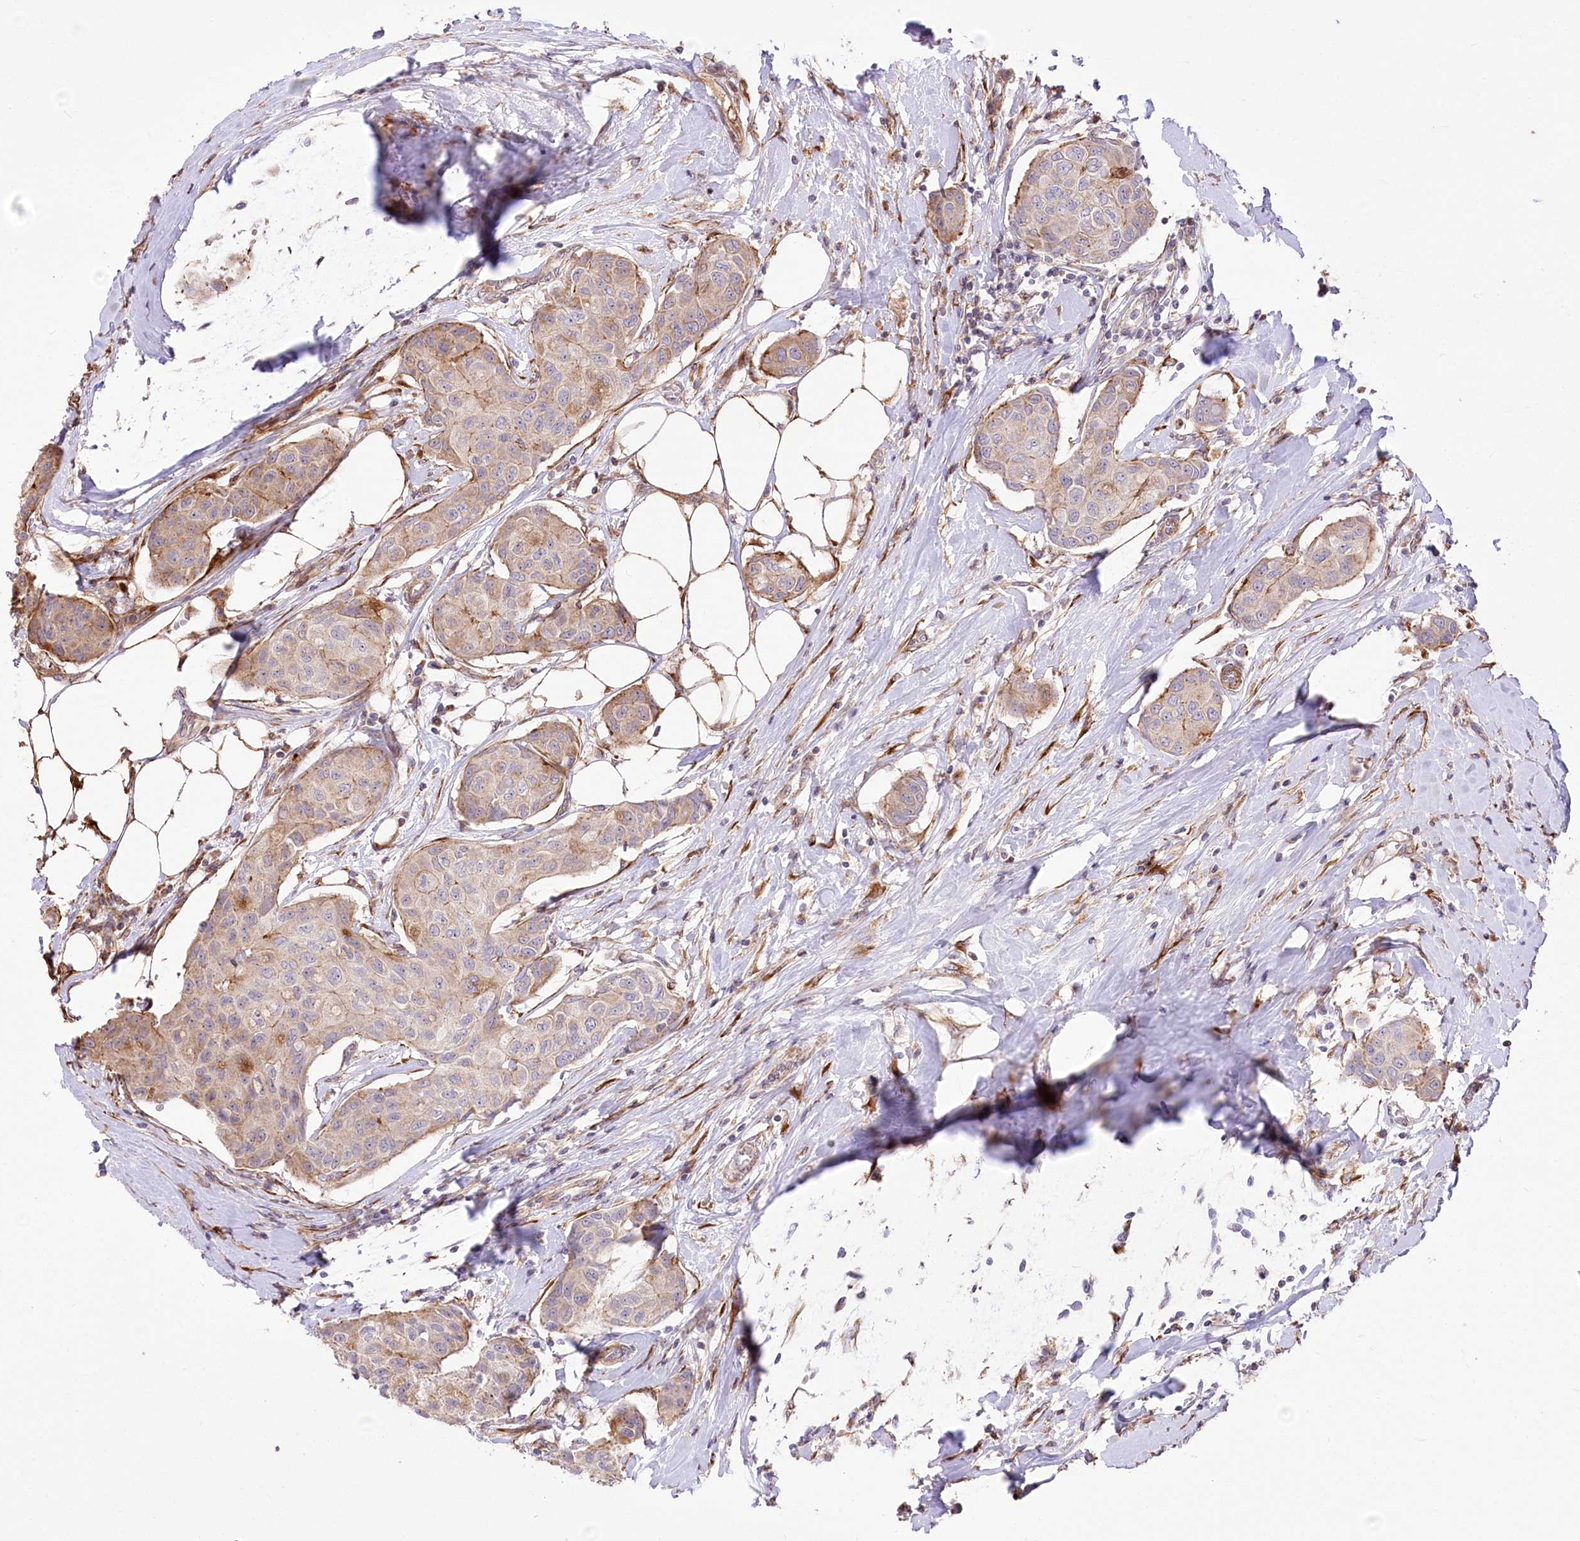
{"staining": {"intensity": "moderate", "quantity": "<25%", "location": "cytoplasmic/membranous"}, "tissue": "breast cancer", "cell_type": "Tumor cells", "image_type": "cancer", "snomed": [{"axis": "morphology", "description": "Duct carcinoma"}, {"axis": "topography", "description": "Breast"}], "caption": "The photomicrograph displays immunohistochemical staining of breast cancer. There is moderate cytoplasmic/membranous positivity is seen in about <25% of tumor cells. Ihc stains the protein in brown and the nuclei are stained blue.", "gene": "RNF24", "patient": {"sex": "female", "age": 80}}